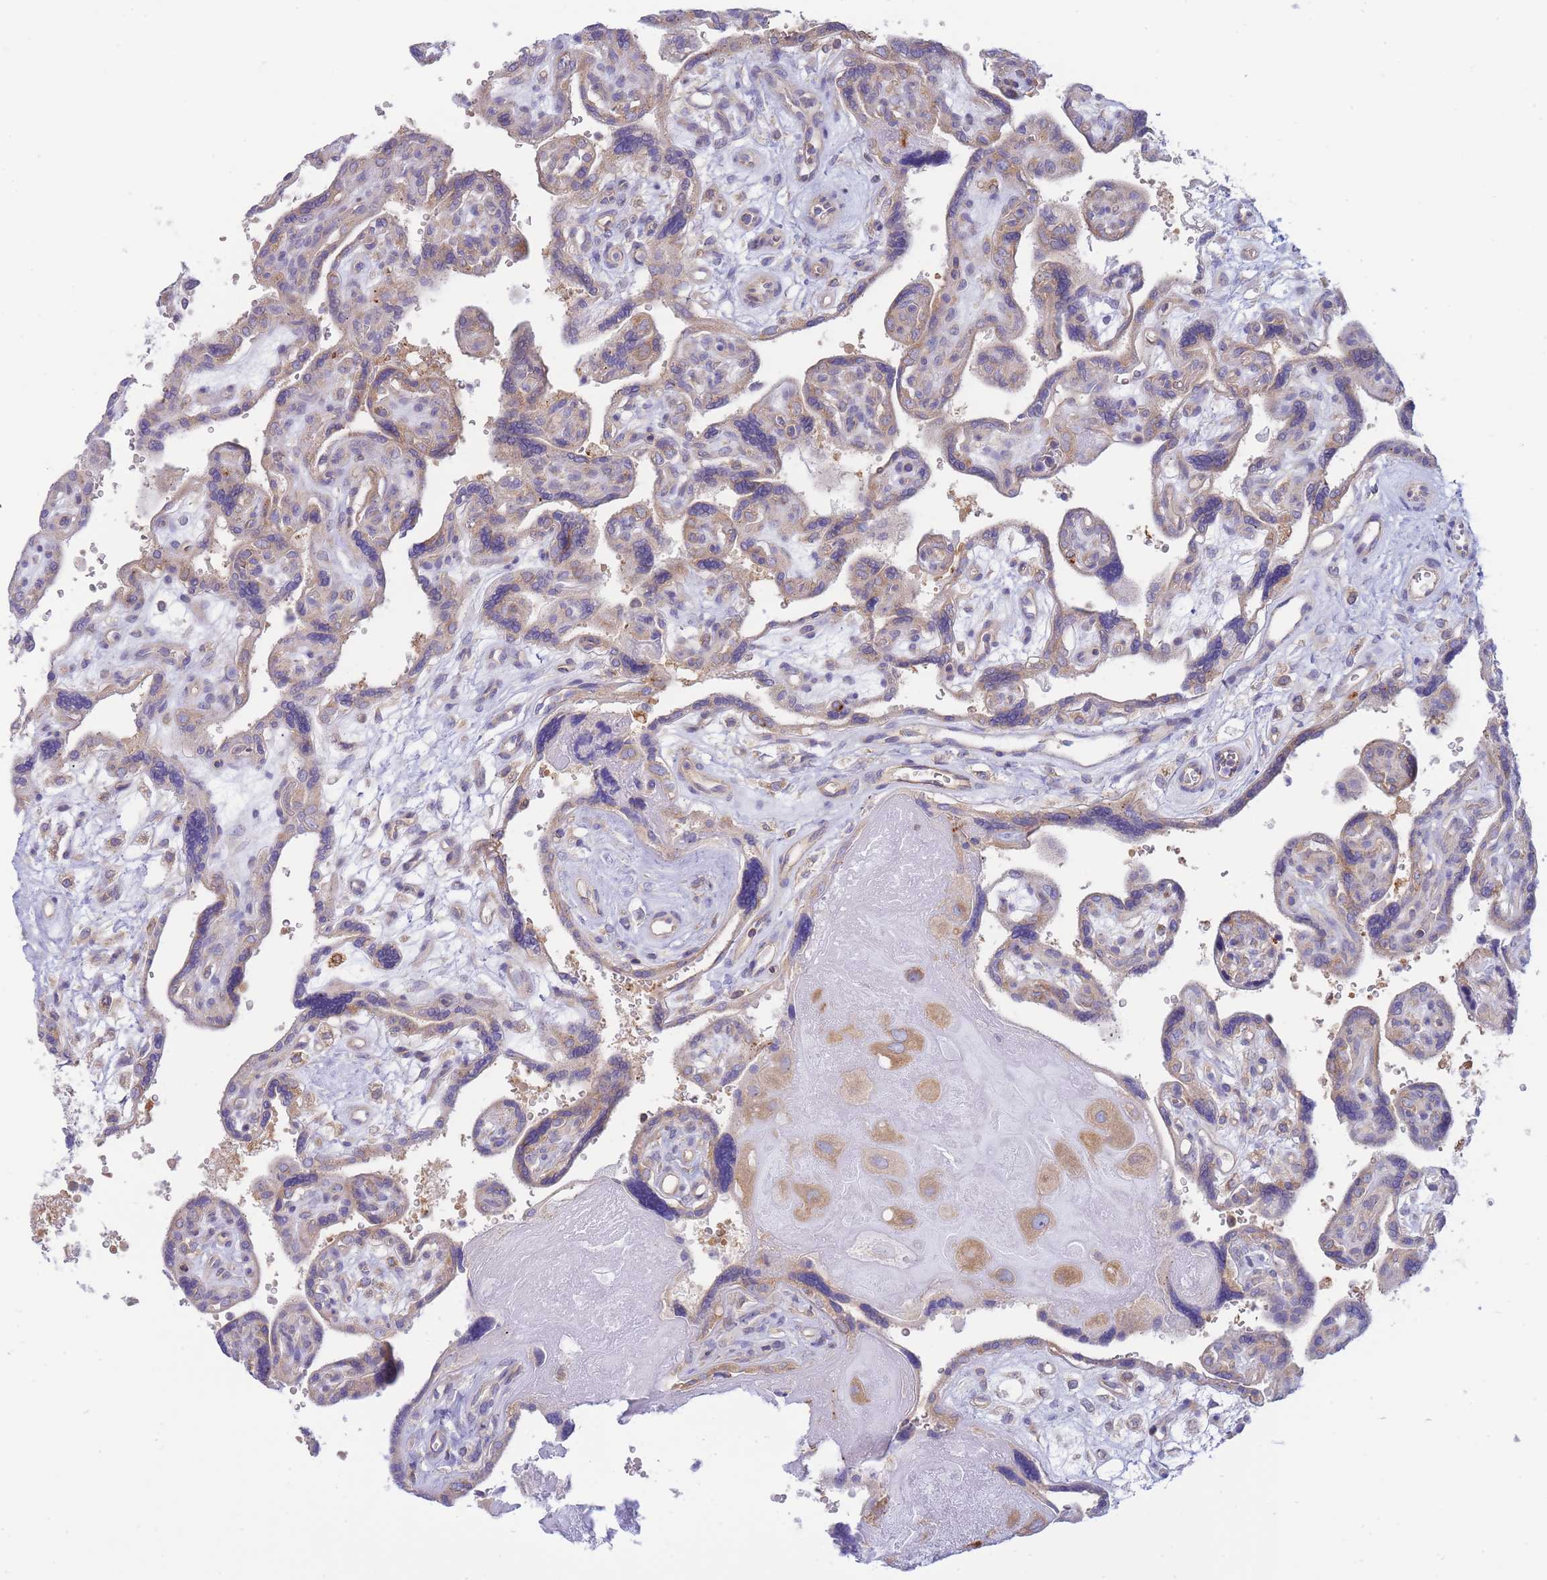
{"staining": {"intensity": "moderate", "quantity": ">75%", "location": "cytoplasmic/membranous"}, "tissue": "placenta", "cell_type": "Decidual cells", "image_type": "normal", "snomed": [{"axis": "morphology", "description": "Normal tissue, NOS"}, {"axis": "topography", "description": "Placenta"}], "caption": "Protein staining reveals moderate cytoplasmic/membranous staining in about >75% of decidual cells in benign placenta.", "gene": "SH2B2", "patient": {"sex": "female", "age": 39}}